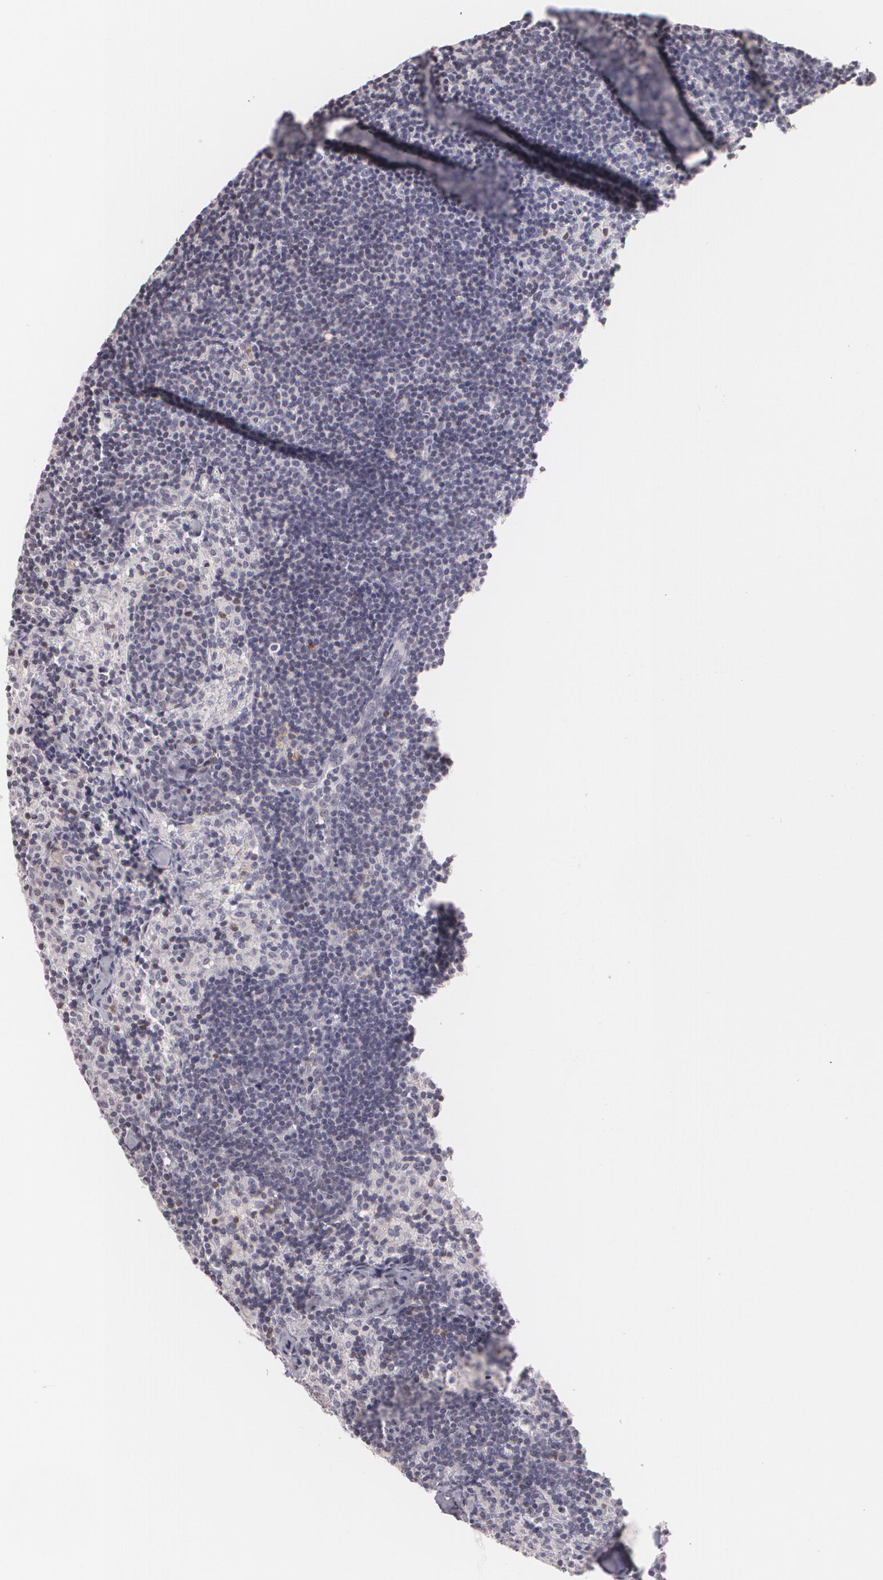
{"staining": {"intensity": "negative", "quantity": "none", "location": "none"}, "tissue": "lymph node", "cell_type": "Germinal center cells", "image_type": "normal", "snomed": [{"axis": "morphology", "description": "Normal tissue, NOS"}, {"axis": "morphology", "description": "Inflammation, NOS"}, {"axis": "topography", "description": "Lymph node"}, {"axis": "topography", "description": "Salivary gland"}], "caption": "There is no significant positivity in germinal center cells of lymph node. (Immunohistochemistry (ihc), brightfield microscopy, high magnification).", "gene": "ZBTB16", "patient": {"sex": "male", "age": 3}}